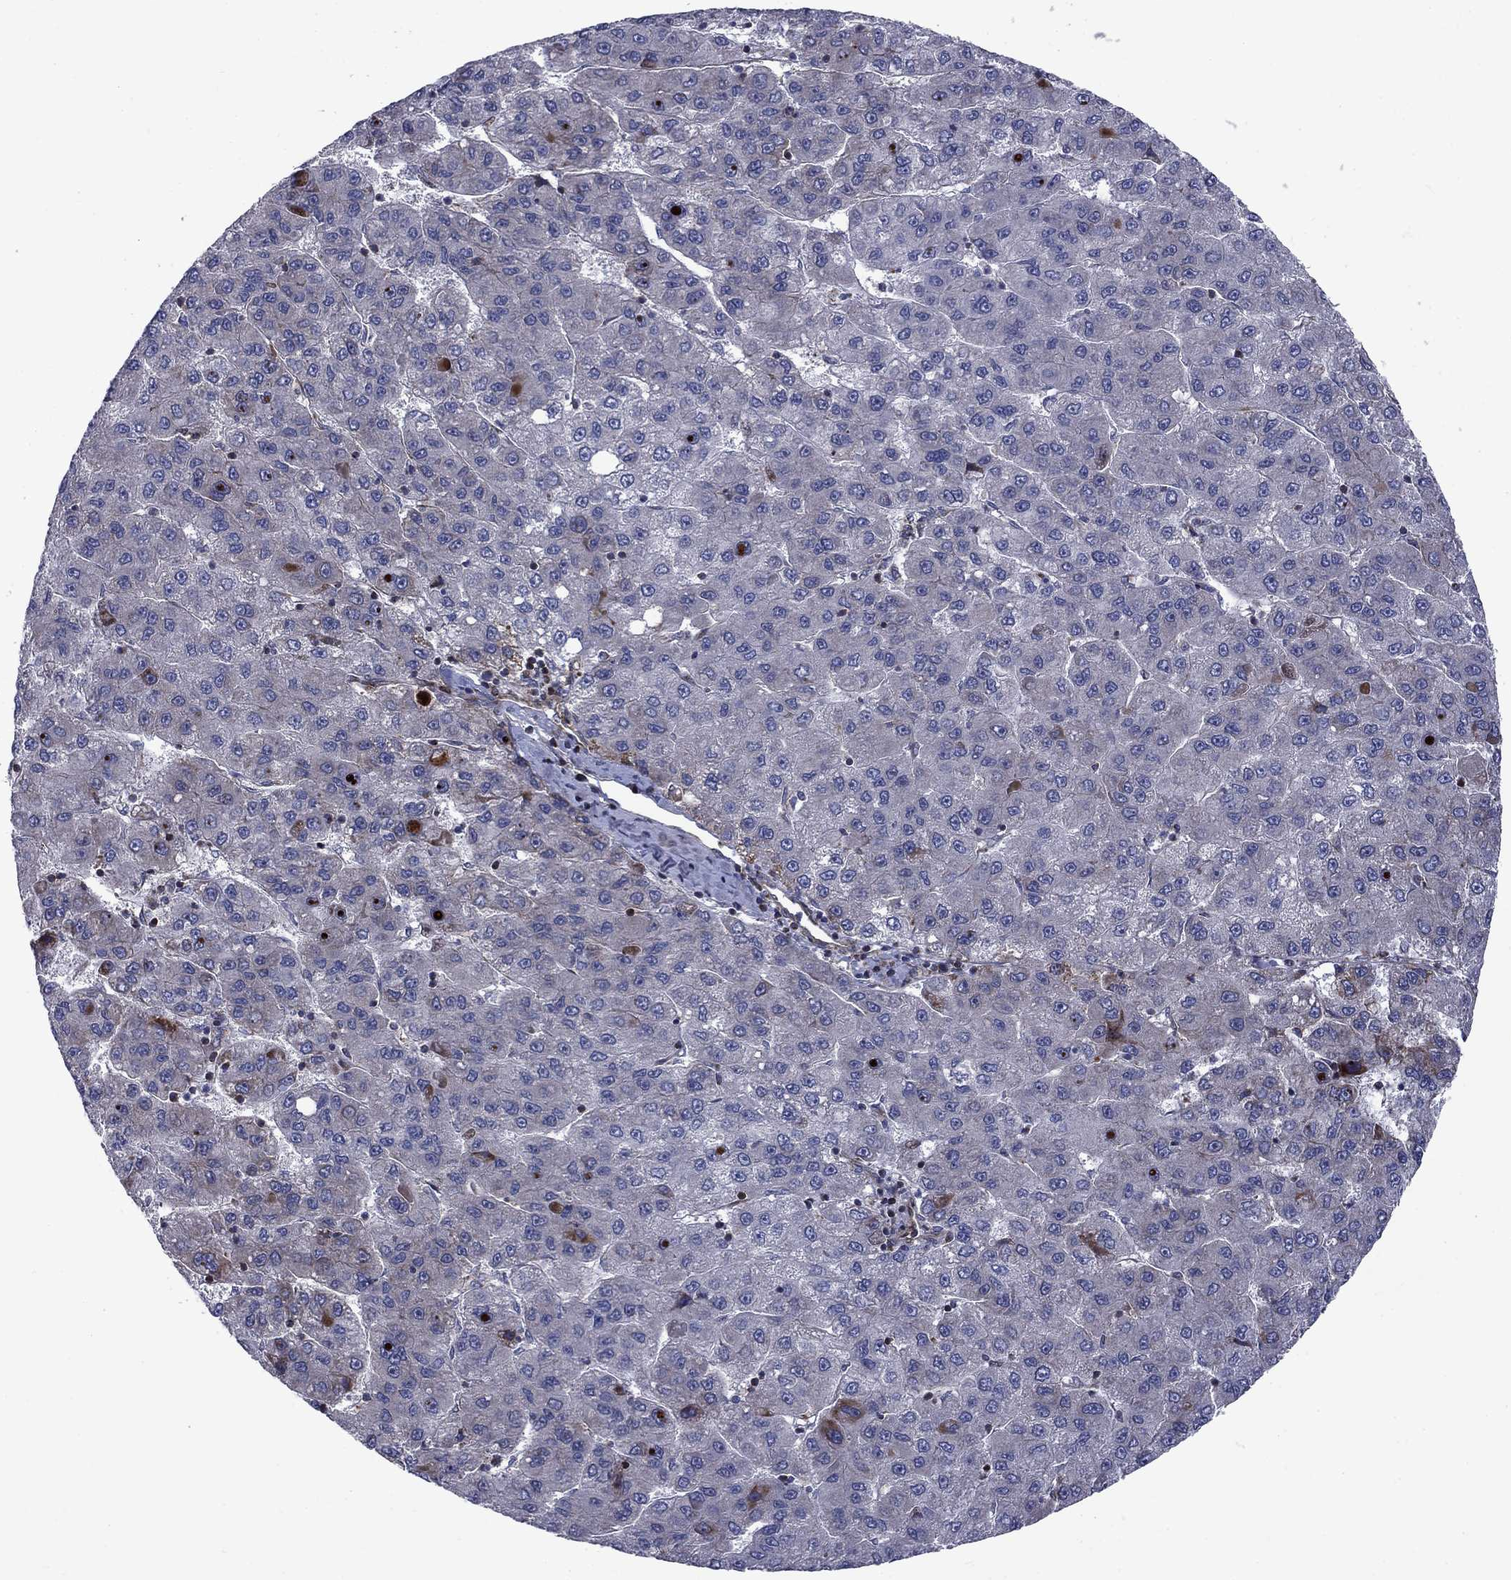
{"staining": {"intensity": "negative", "quantity": "none", "location": "none"}, "tissue": "liver cancer", "cell_type": "Tumor cells", "image_type": "cancer", "snomed": [{"axis": "morphology", "description": "Carcinoma, Hepatocellular, NOS"}, {"axis": "topography", "description": "Liver"}], "caption": "High magnification brightfield microscopy of liver cancer stained with DAB (brown) and counterstained with hematoxylin (blue): tumor cells show no significant expression.", "gene": "MIOS", "patient": {"sex": "female", "age": 82}}